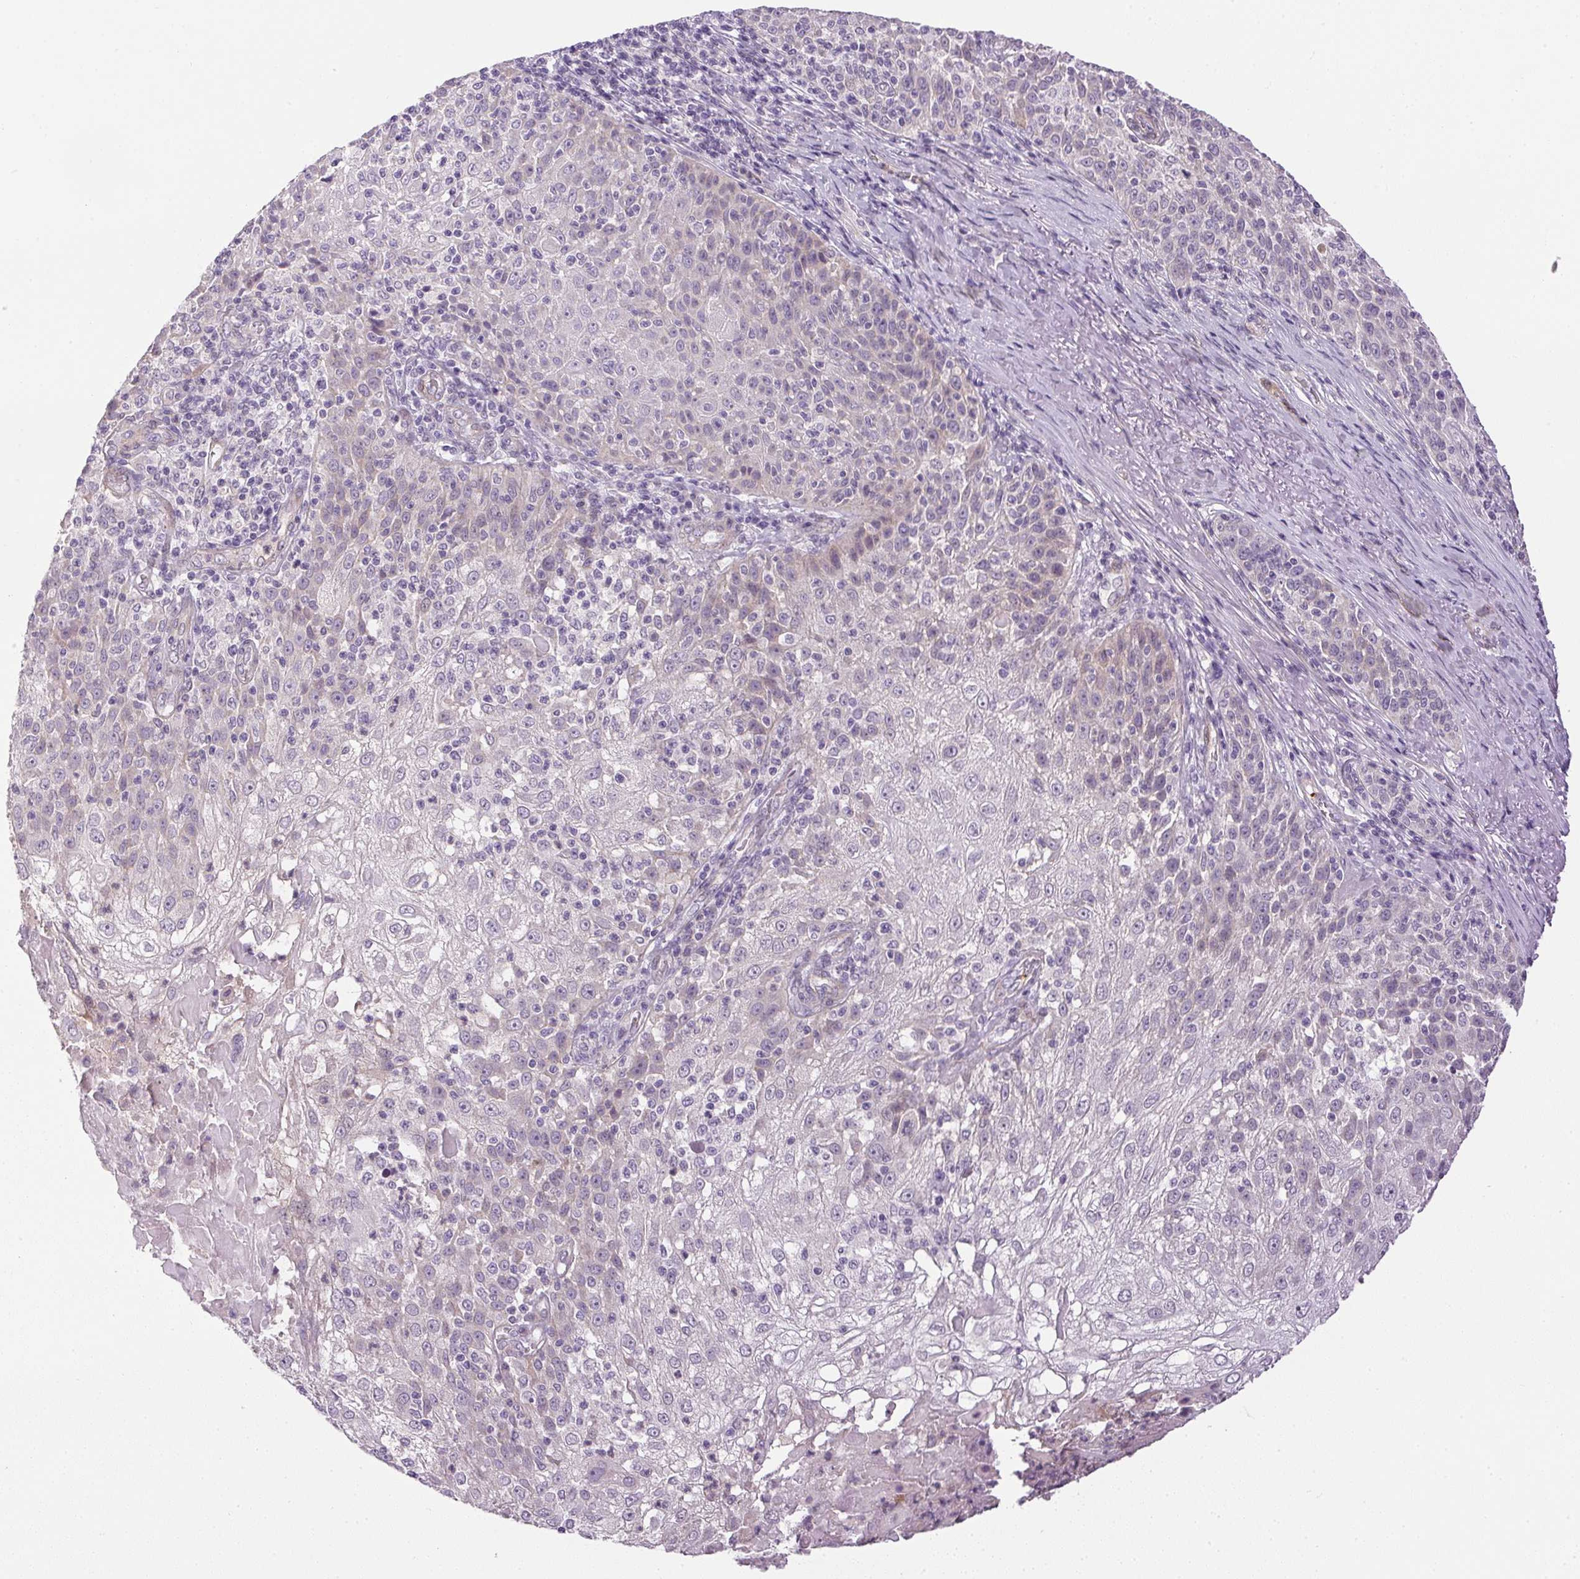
{"staining": {"intensity": "negative", "quantity": "none", "location": "none"}, "tissue": "skin cancer", "cell_type": "Tumor cells", "image_type": "cancer", "snomed": [{"axis": "morphology", "description": "Normal tissue, NOS"}, {"axis": "morphology", "description": "Squamous cell carcinoma, NOS"}, {"axis": "topography", "description": "Skin"}], "caption": "Human squamous cell carcinoma (skin) stained for a protein using immunohistochemistry (IHC) exhibits no expression in tumor cells.", "gene": "PRL", "patient": {"sex": "female", "age": 83}}